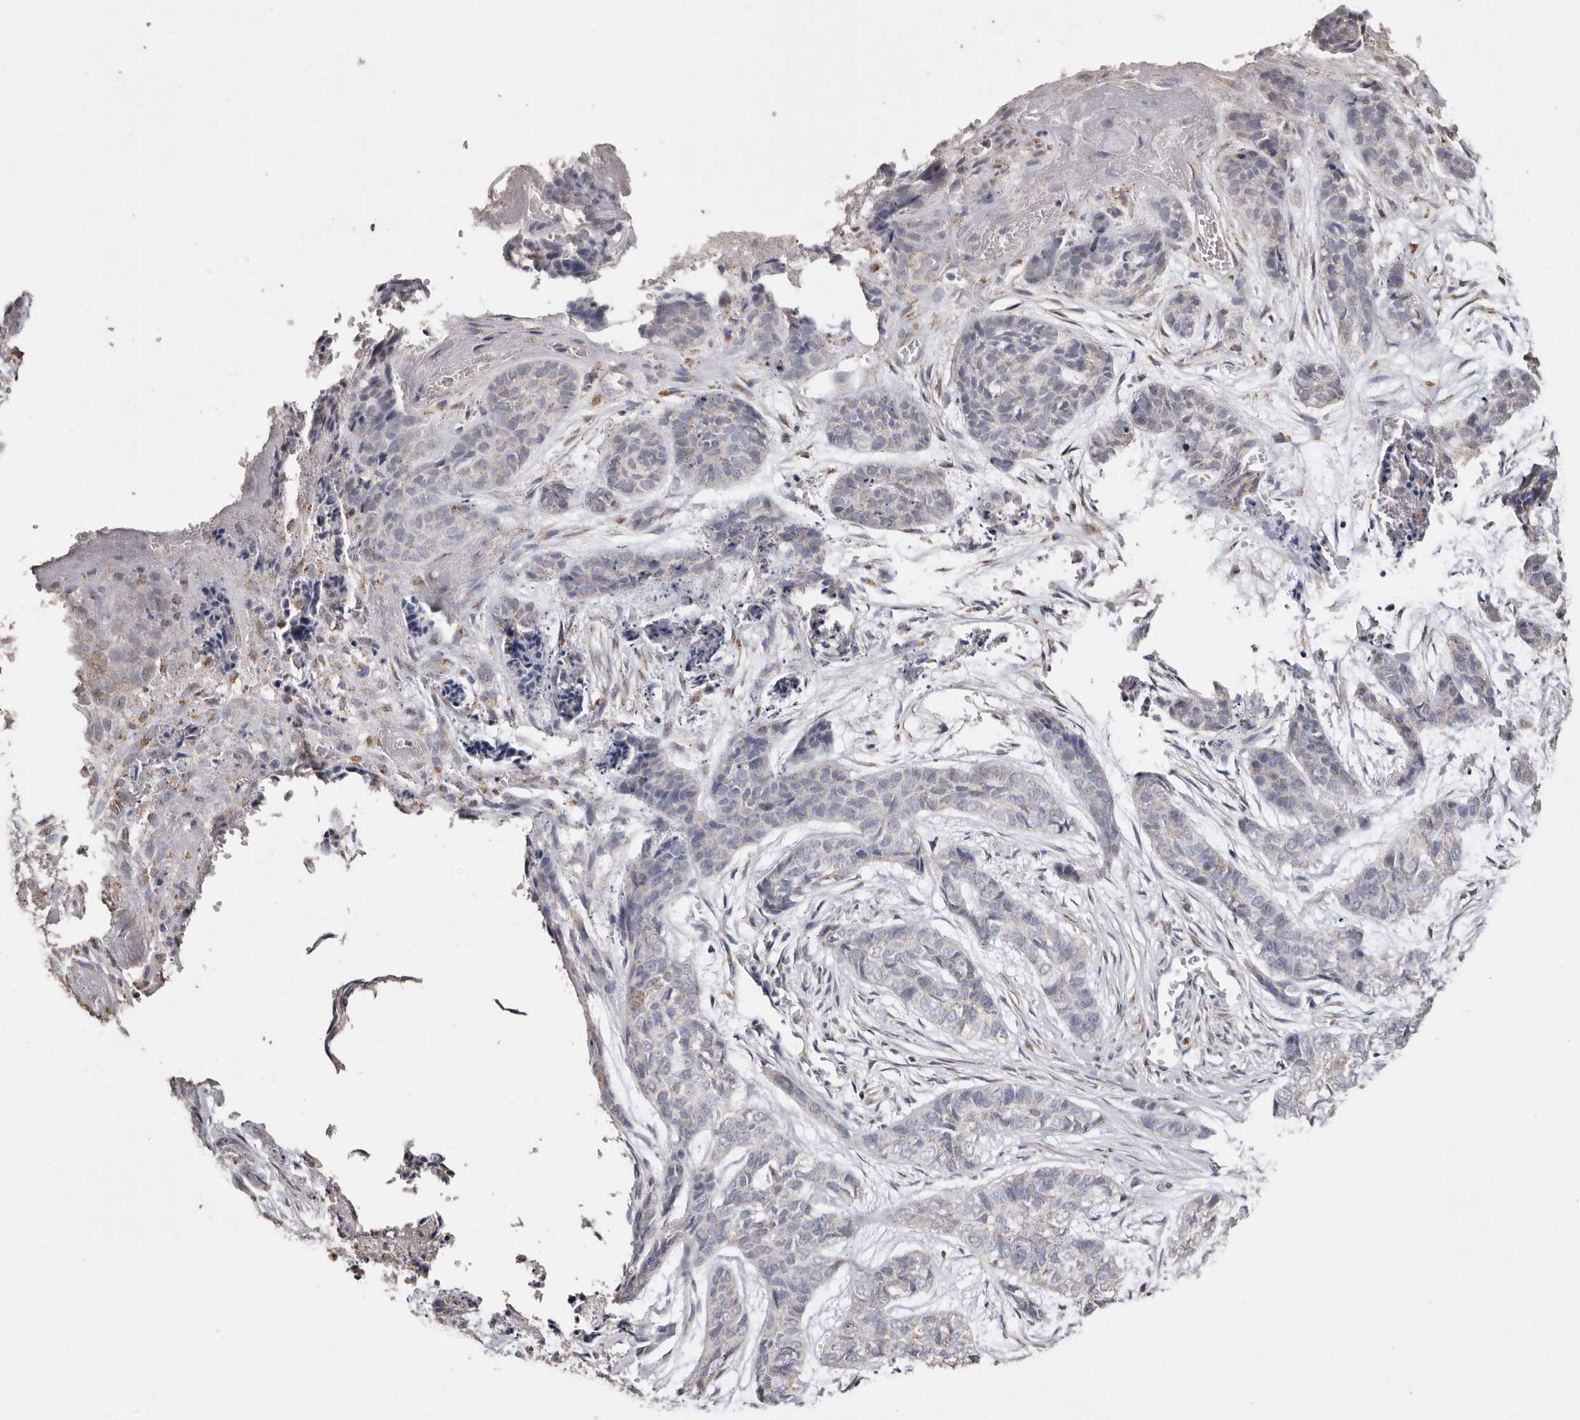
{"staining": {"intensity": "negative", "quantity": "none", "location": "none"}, "tissue": "skin cancer", "cell_type": "Tumor cells", "image_type": "cancer", "snomed": [{"axis": "morphology", "description": "Basal cell carcinoma"}, {"axis": "topography", "description": "Skin"}], "caption": "Tumor cells are negative for protein expression in human skin cancer (basal cell carcinoma).", "gene": "LGALS7B", "patient": {"sex": "female", "age": 64}}